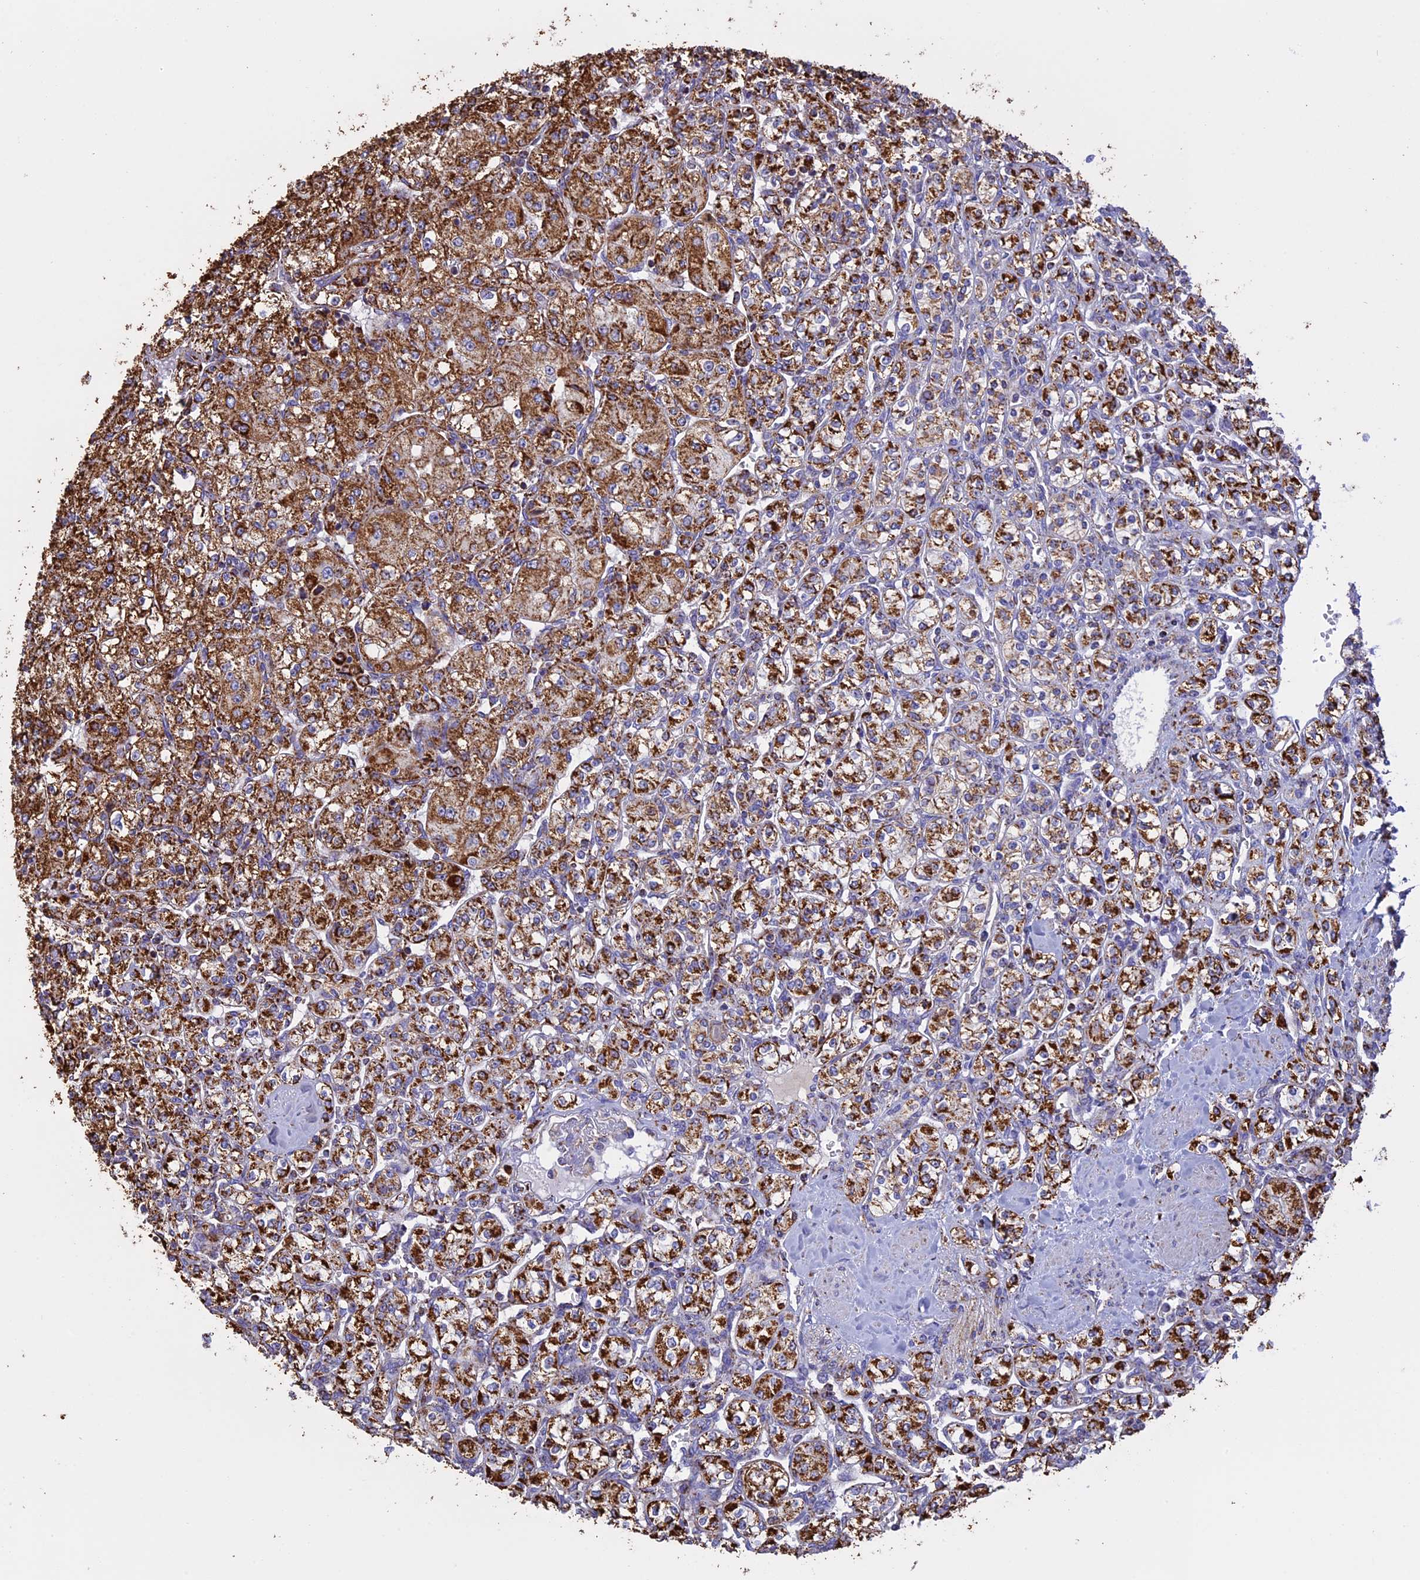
{"staining": {"intensity": "strong", "quantity": ">75%", "location": "cytoplasmic/membranous"}, "tissue": "renal cancer", "cell_type": "Tumor cells", "image_type": "cancer", "snomed": [{"axis": "morphology", "description": "Adenocarcinoma, NOS"}, {"axis": "topography", "description": "Kidney"}], "caption": "The photomicrograph shows staining of adenocarcinoma (renal), revealing strong cytoplasmic/membranous protein positivity (brown color) within tumor cells.", "gene": "KCNG1", "patient": {"sex": "male", "age": 77}}